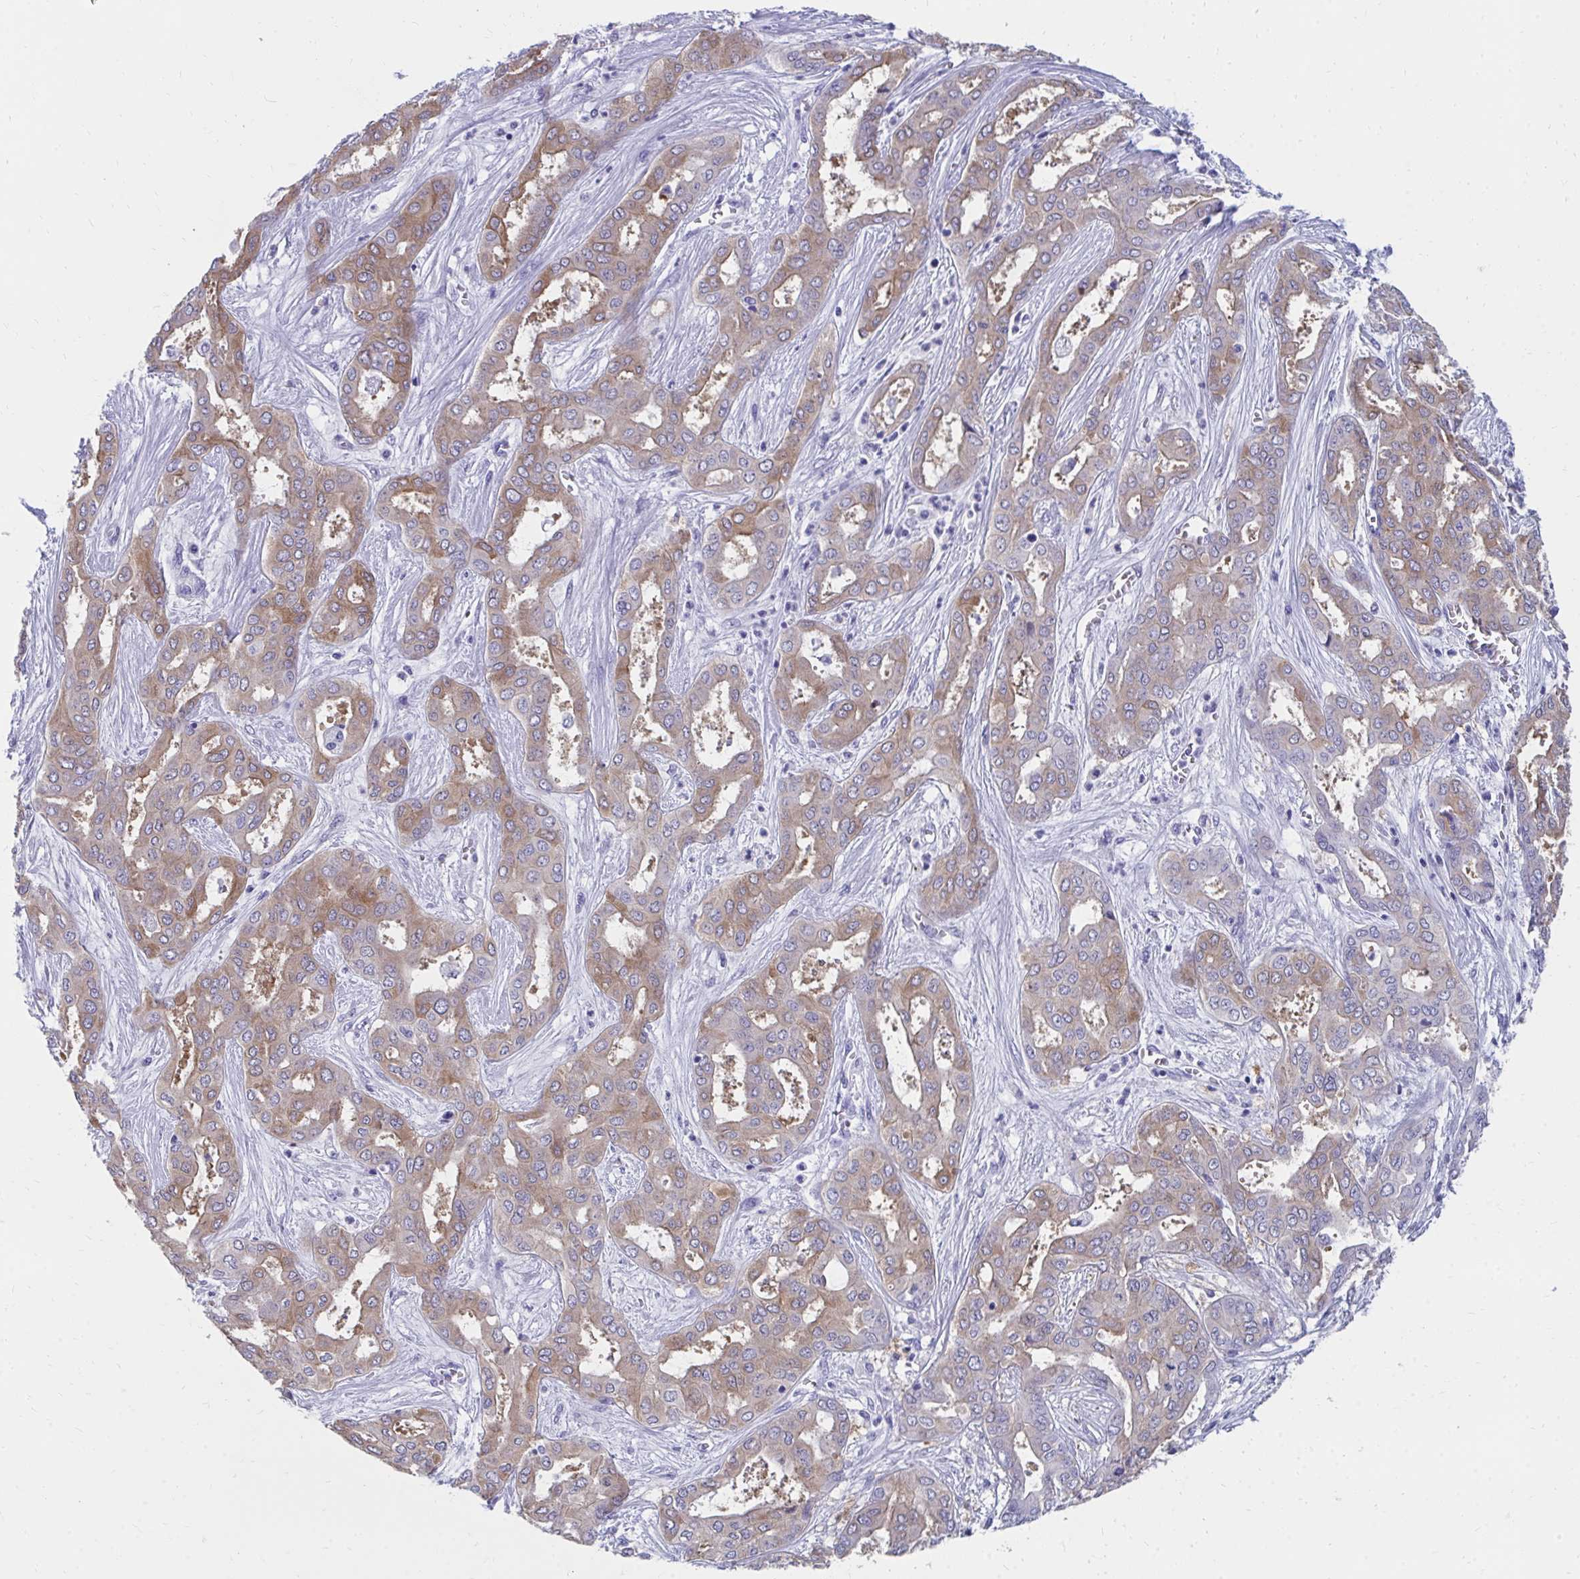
{"staining": {"intensity": "weak", "quantity": ">75%", "location": "cytoplasmic/membranous"}, "tissue": "liver cancer", "cell_type": "Tumor cells", "image_type": "cancer", "snomed": [{"axis": "morphology", "description": "Cholangiocarcinoma"}, {"axis": "topography", "description": "Liver"}], "caption": "Immunohistochemistry (IHC) staining of liver cancer (cholangiocarcinoma), which displays low levels of weak cytoplasmic/membranous staining in about >75% of tumor cells indicating weak cytoplasmic/membranous protein positivity. The staining was performed using DAB (brown) for protein detection and nuclei were counterstained in hematoxylin (blue).", "gene": "HGD", "patient": {"sex": "female", "age": 64}}